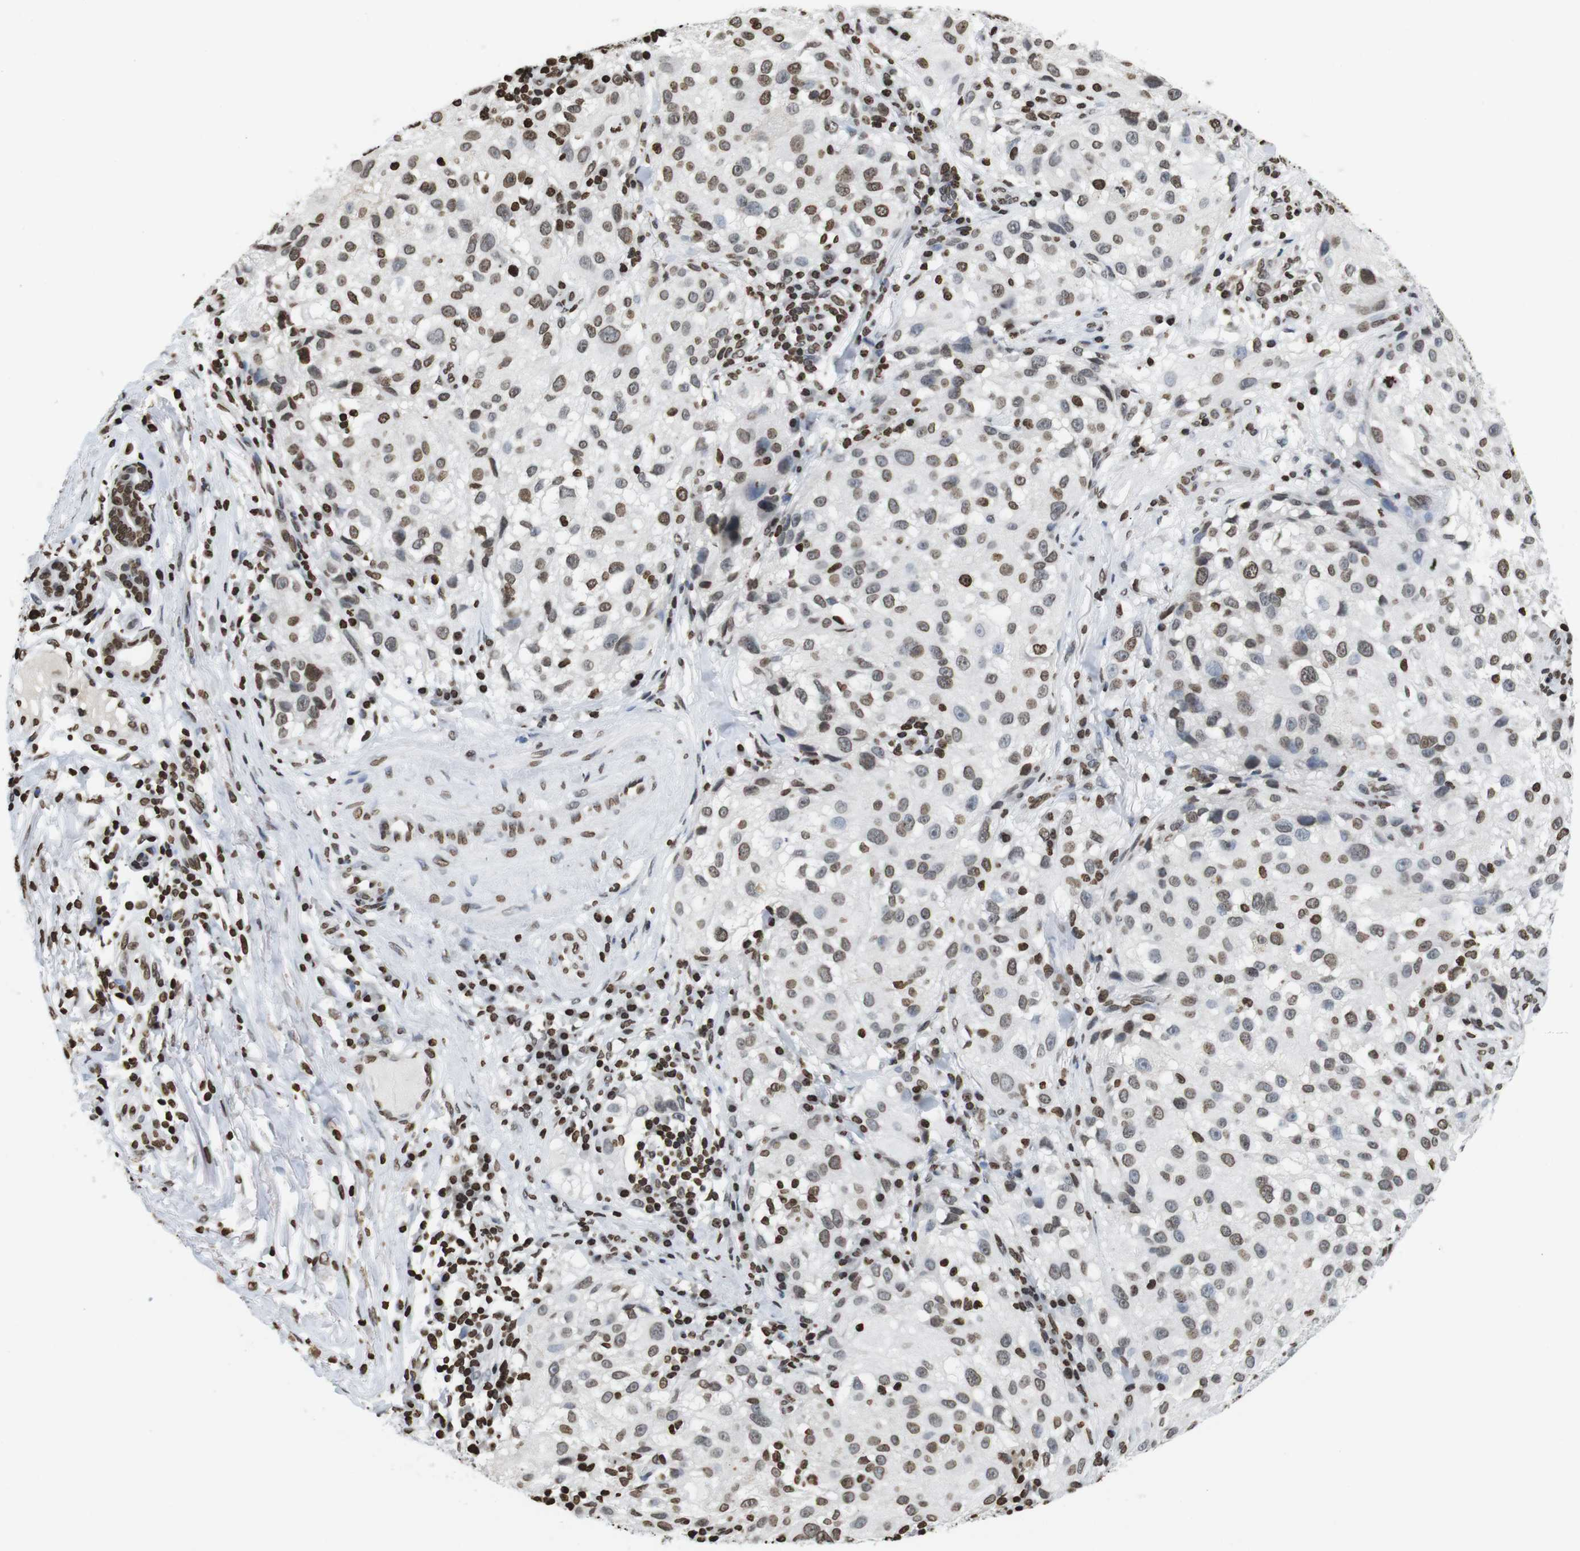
{"staining": {"intensity": "weak", "quantity": ">75%", "location": "nuclear"}, "tissue": "melanoma", "cell_type": "Tumor cells", "image_type": "cancer", "snomed": [{"axis": "morphology", "description": "Necrosis, NOS"}, {"axis": "morphology", "description": "Malignant melanoma, NOS"}, {"axis": "topography", "description": "Skin"}], "caption": "There is low levels of weak nuclear positivity in tumor cells of melanoma, as demonstrated by immunohistochemical staining (brown color).", "gene": "BSX", "patient": {"sex": "female", "age": 87}}